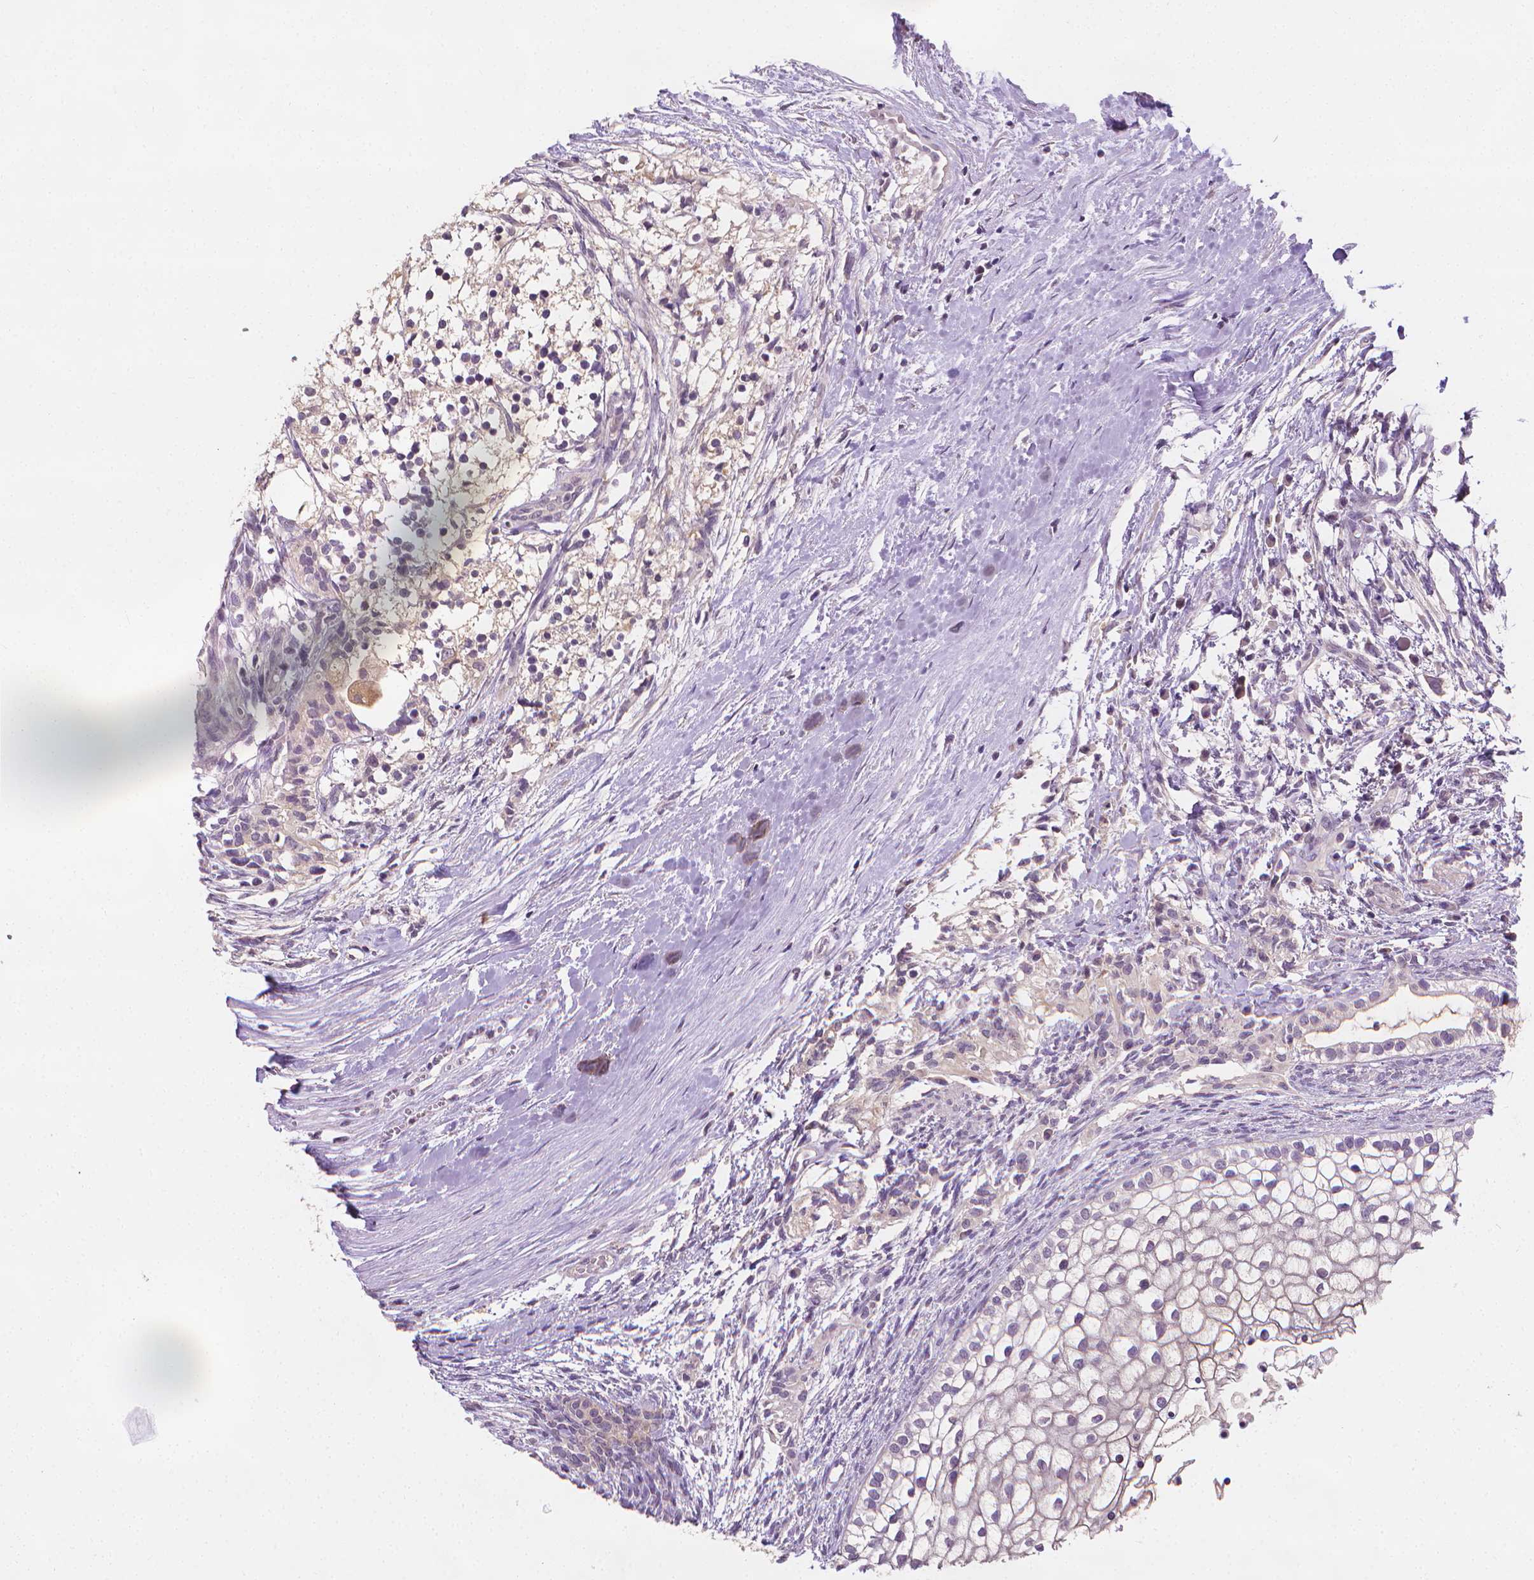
{"staining": {"intensity": "negative", "quantity": "none", "location": "none"}, "tissue": "testis cancer", "cell_type": "Tumor cells", "image_type": "cancer", "snomed": [{"axis": "morphology", "description": "Carcinoma, Embryonal, NOS"}, {"axis": "topography", "description": "Testis"}], "caption": "High power microscopy micrograph of an immunohistochemistry (IHC) micrograph of testis embryonal carcinoma, revealing no significant staining in tumor cells.", "gene": "FASN", "patient": {"sex": "male", "age": 37}}